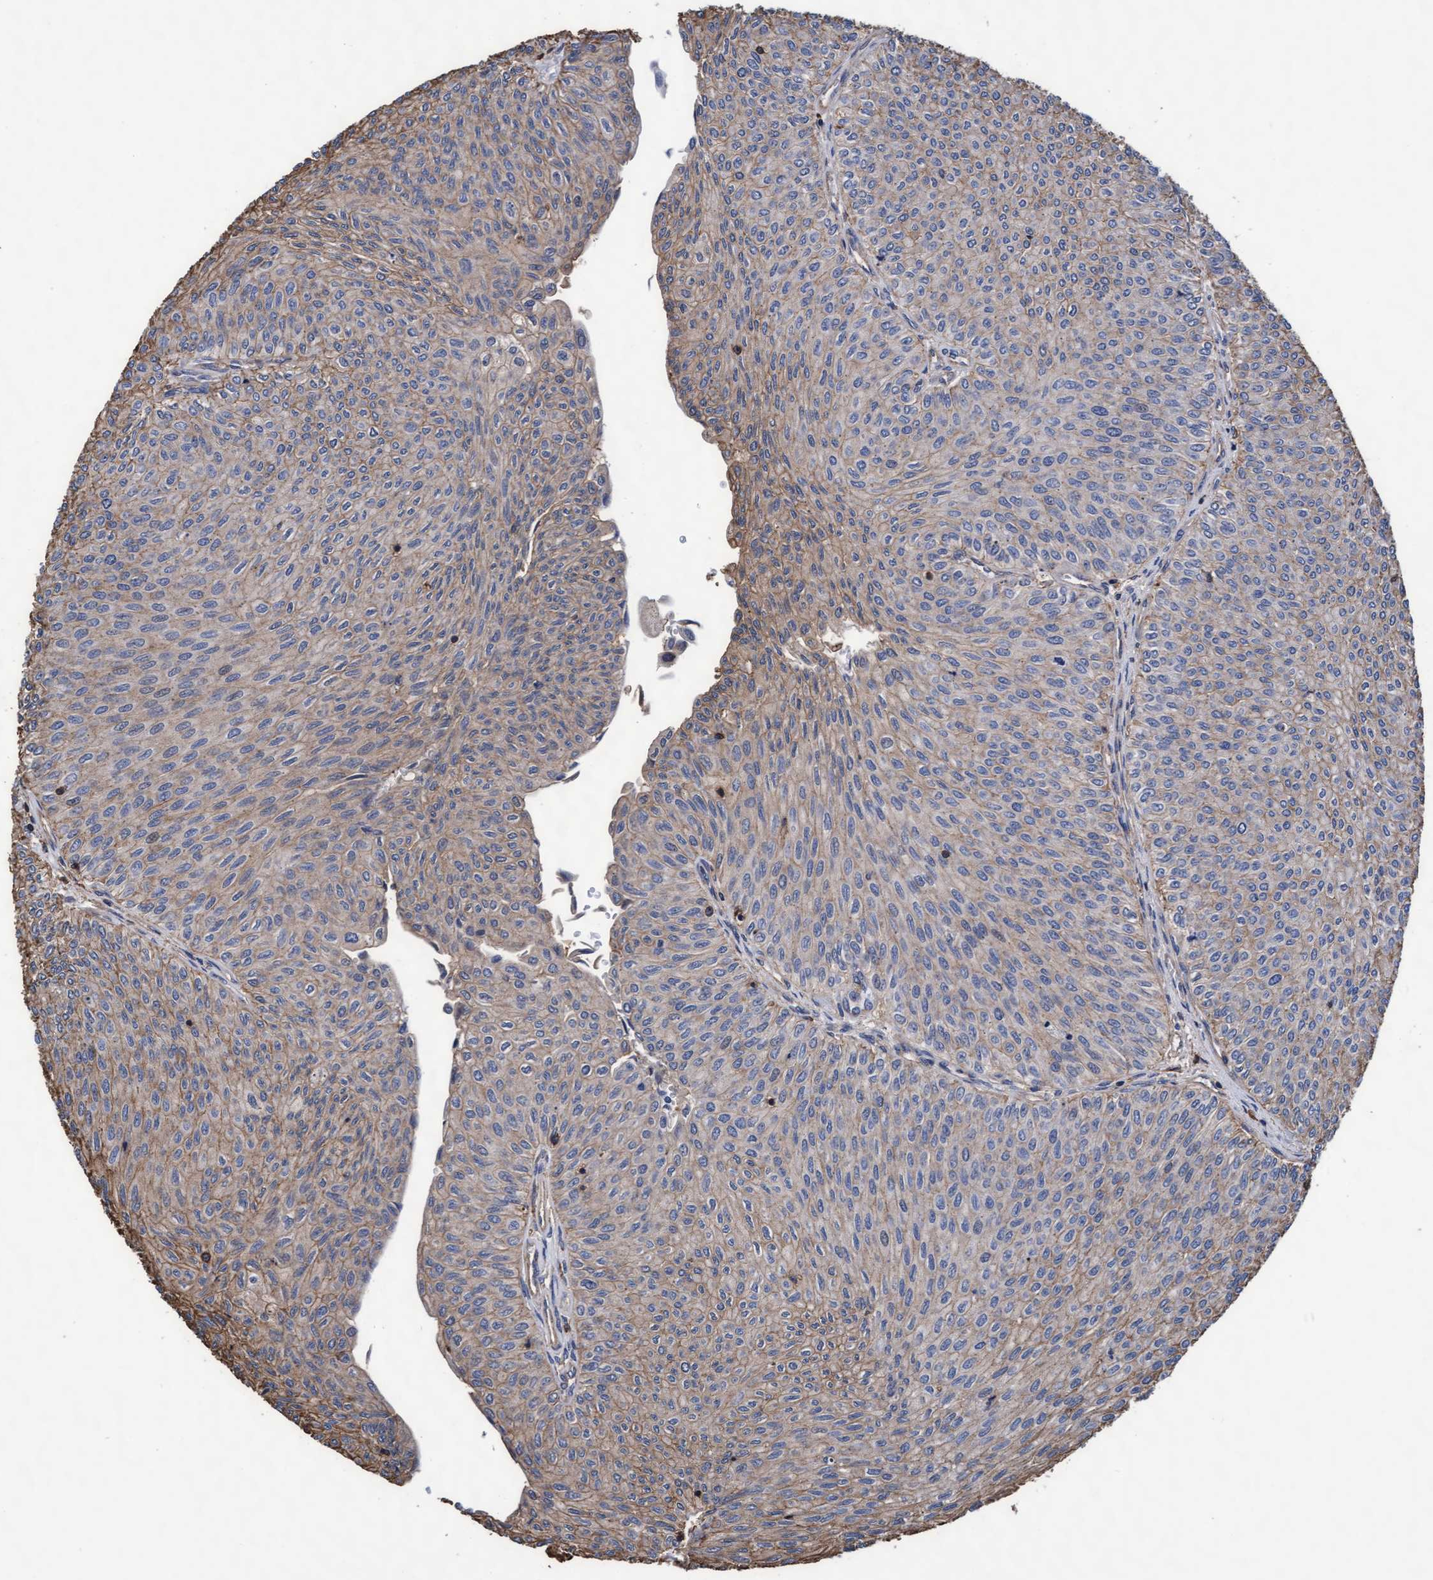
{"staining": {"intensity": "weak", "quantity": ">75%", "location": "cytoplasmic/membranous"}, "tissue": "urothelial cancer", "cell_type": "Tumor cells", "image_type": "cancer", "snomed": [{"axis": "morphology", "description": "Urothelial carcinoma, Low grade"}, {"axis": "topography", "description": "Urinary bladder"}], "caption": "The photomicrograph displays a brown stain indicating the presence of a protein in the cytoplasmic/membranous of tumor cells in urothelial carcinoma (low-grade). (Brightfield microscopy of DAB IHC at high magnification).", "gene": "GRHPR", "patient": {"sex": "male", "age": 78}}